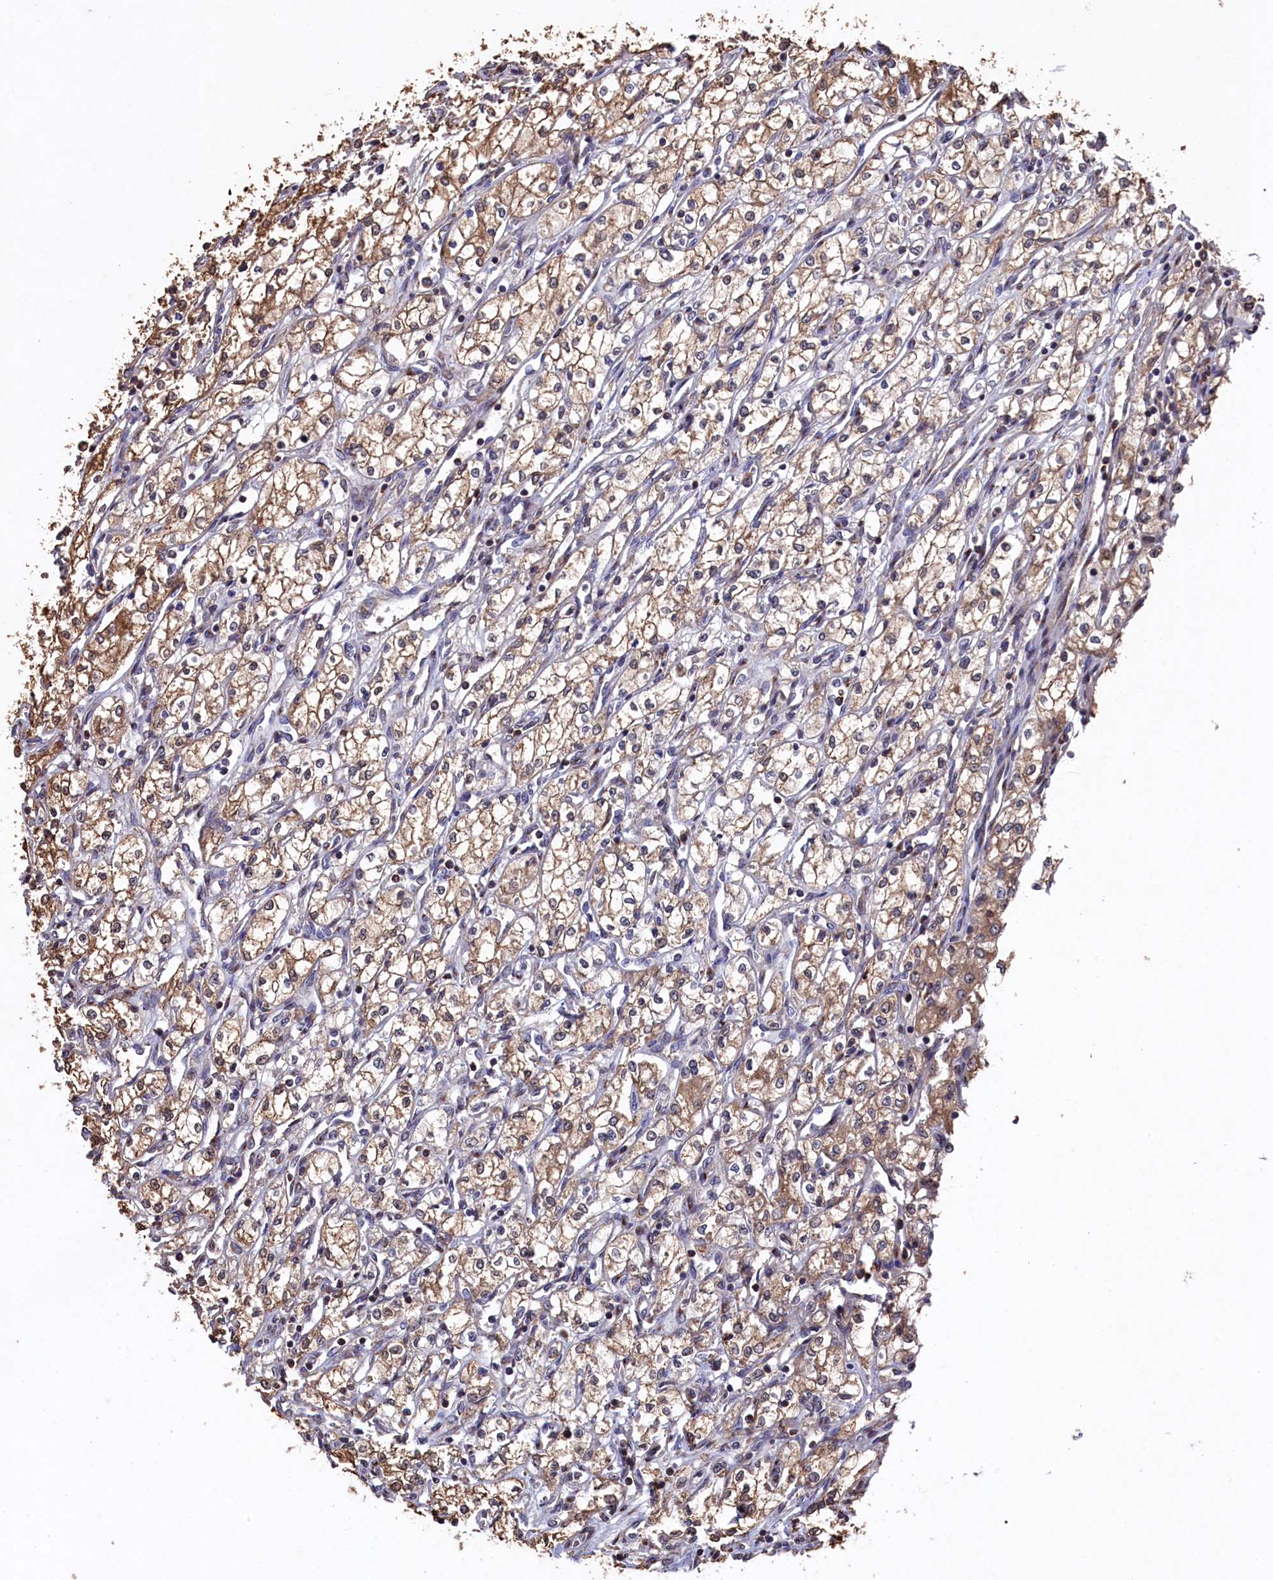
{"staining": {"intensity": "moderate", "quantity": ">75%", "location": "cytoplasmic/membranous"}, "tissue": "renal cancer", "cell_type": "Tumor cells", "image_type": "cancer", "snomed": [{"axis": "morphology", "description": "Adenocarcinoma, NOS"}, {"axis": "topography", "description": "Kidney"}], "caption": "Tumor cells reveal moderate cytoplasmic/membranous positivity in approximately >75% of cells in adenocarcinoma (renal).", "gene": "NAA60", "patient": {"sex": "male", "age": 59}}